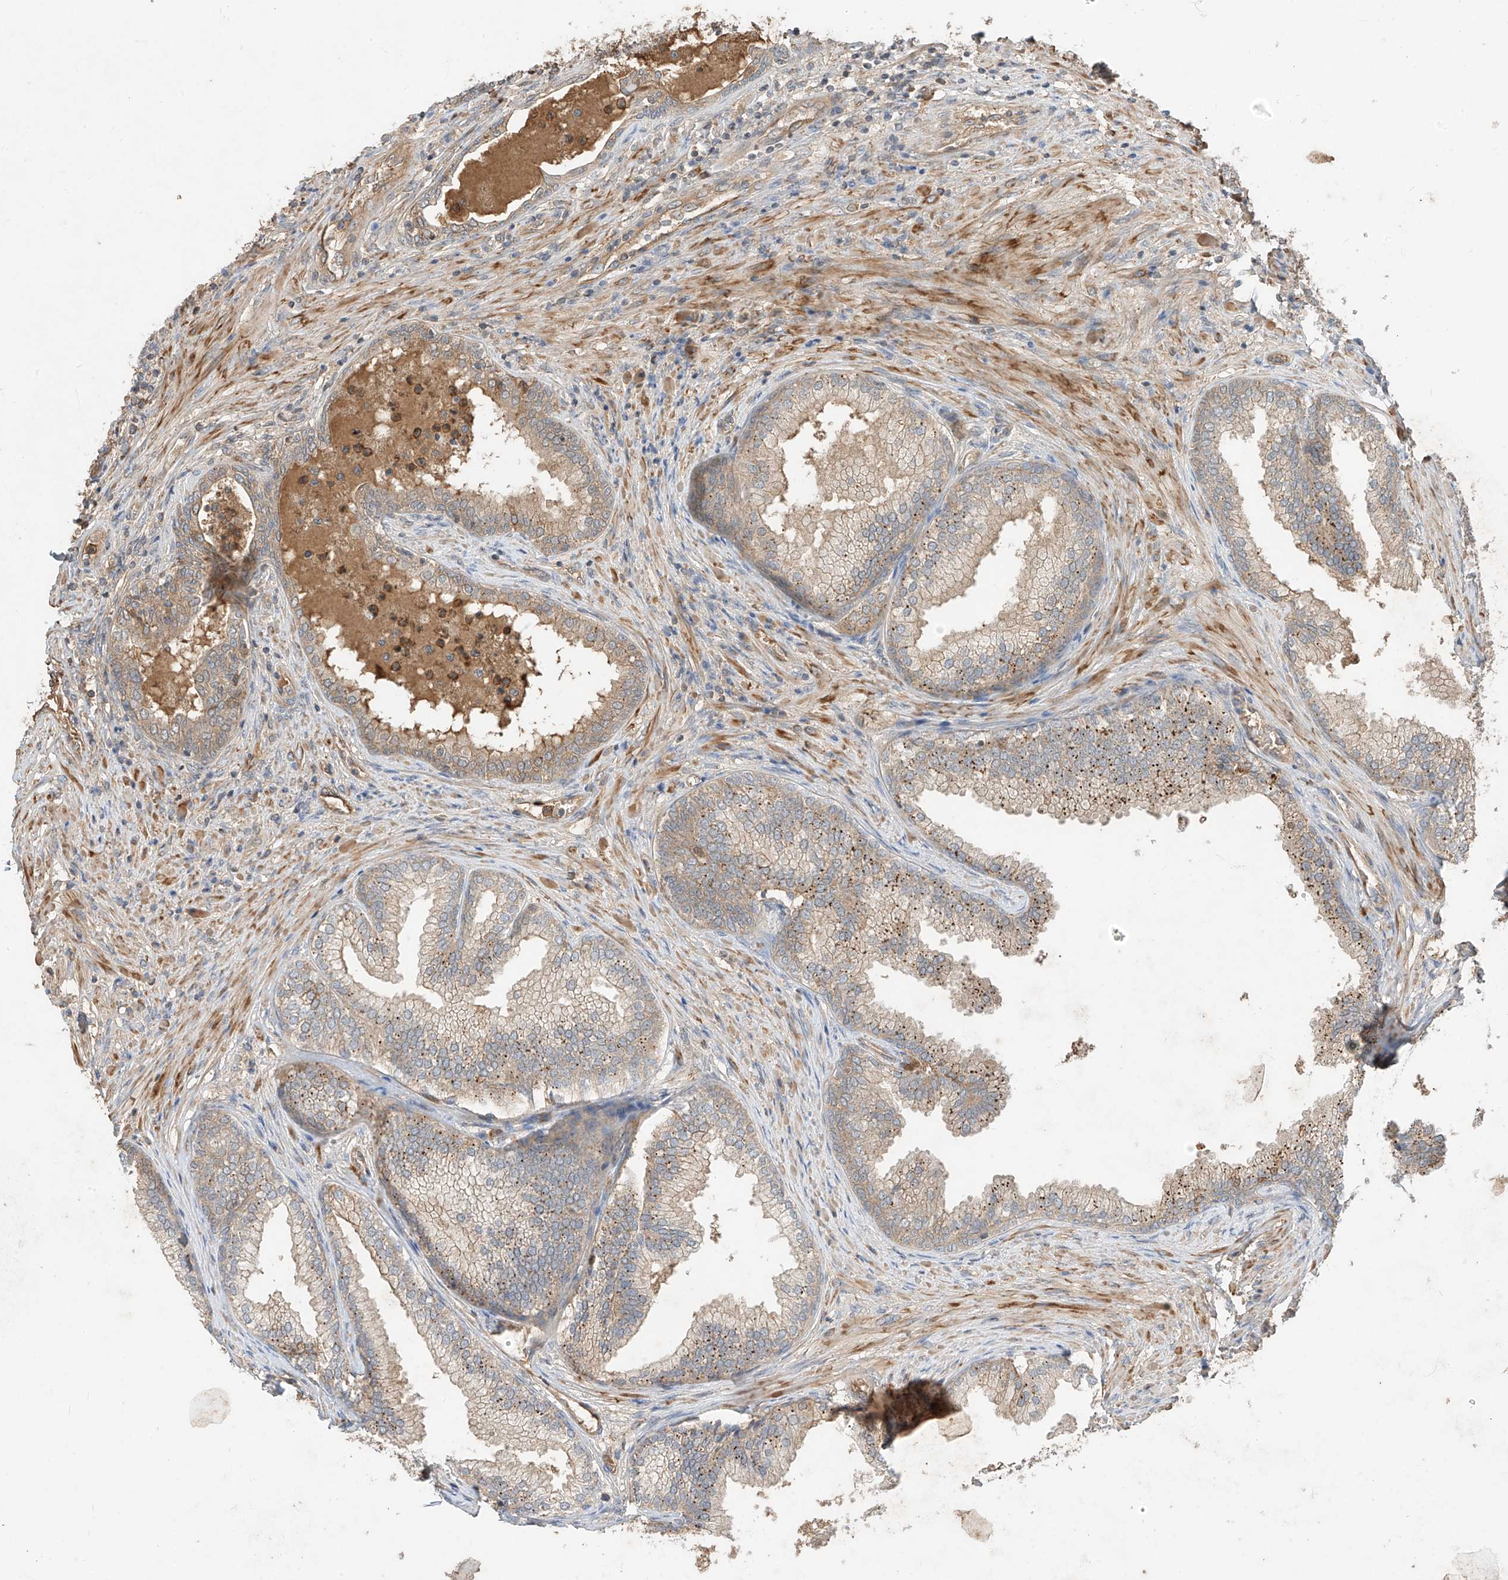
{"staining": {"intensity": "weak", "quantity": "25%-75%", "location": "cytoplasmic/membranous"}, "tissue": "prostate", "cell_type": "Glandular cells", "image_type": "normal", "snomed": [{"axis": "morphology", "description": "Normal tissue, NOS"}, {"axis": "topography", "description": "Prostate"}], "caption": "An image of human prostate stained for a protein reveals weak cytoplasmic/membranous brown staining in glandular cells. (DAB IHC, brown staining for protein, blue staining for nuclei).", "gene": "CACNA2D4", "patient": {"sex": "male", "age": 76}}